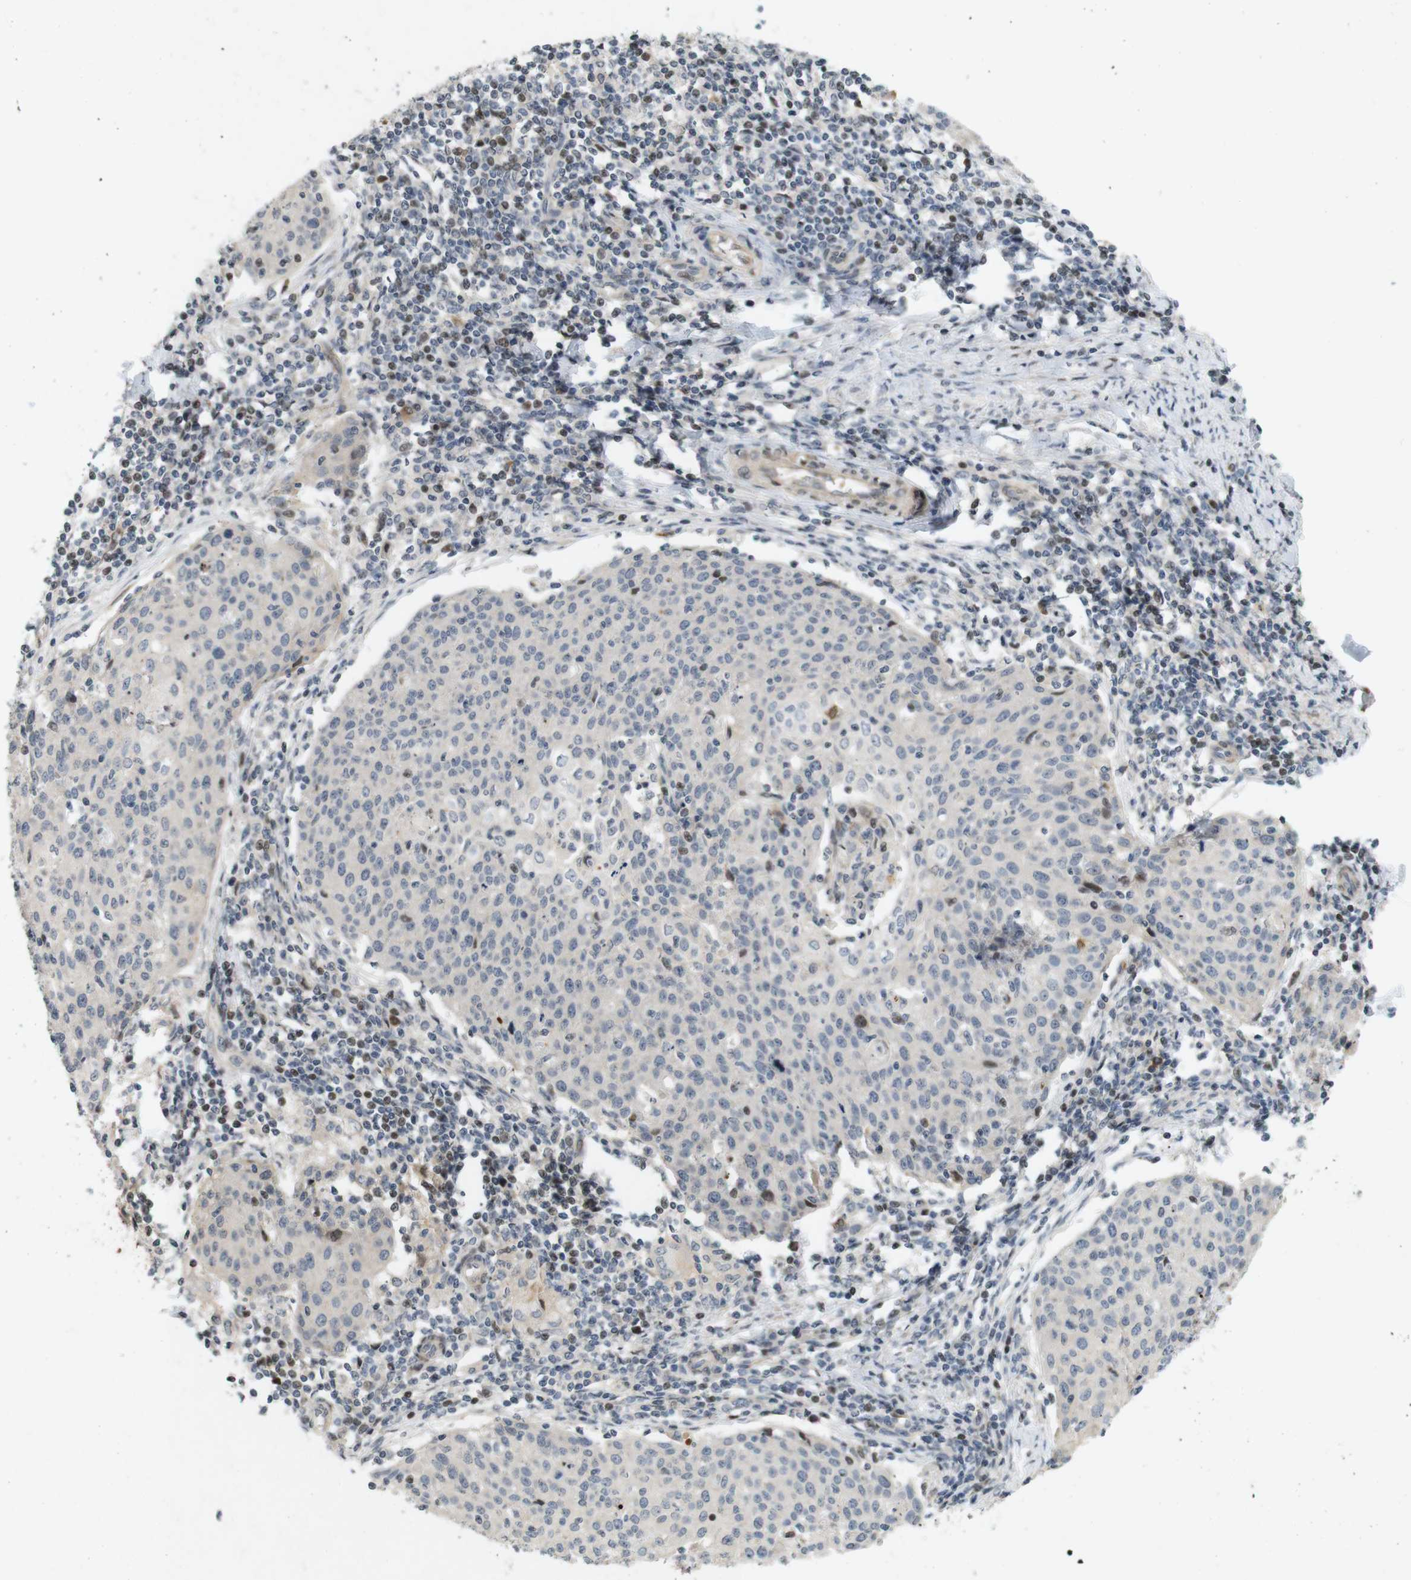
{"staining": {"intensity": "negative", "quantity": "none", "location": "none"}, "tissue": "cervical cancer", "cell_type": "Tumor cells", "image_type": "cancer", "snomed": [{"axis": "morphology", "description": "Squamous cell carcinoma, NOS"}, {"axis": "topography", "description": "Cervix"}], "caption": "DAB immunohistochemical staining of human cervical squamous cell carcinoma exhibits no significant positivity in tumor cells.", "gene": "PPP1R14A", "patient": {"sex": "female", "age": 38}}